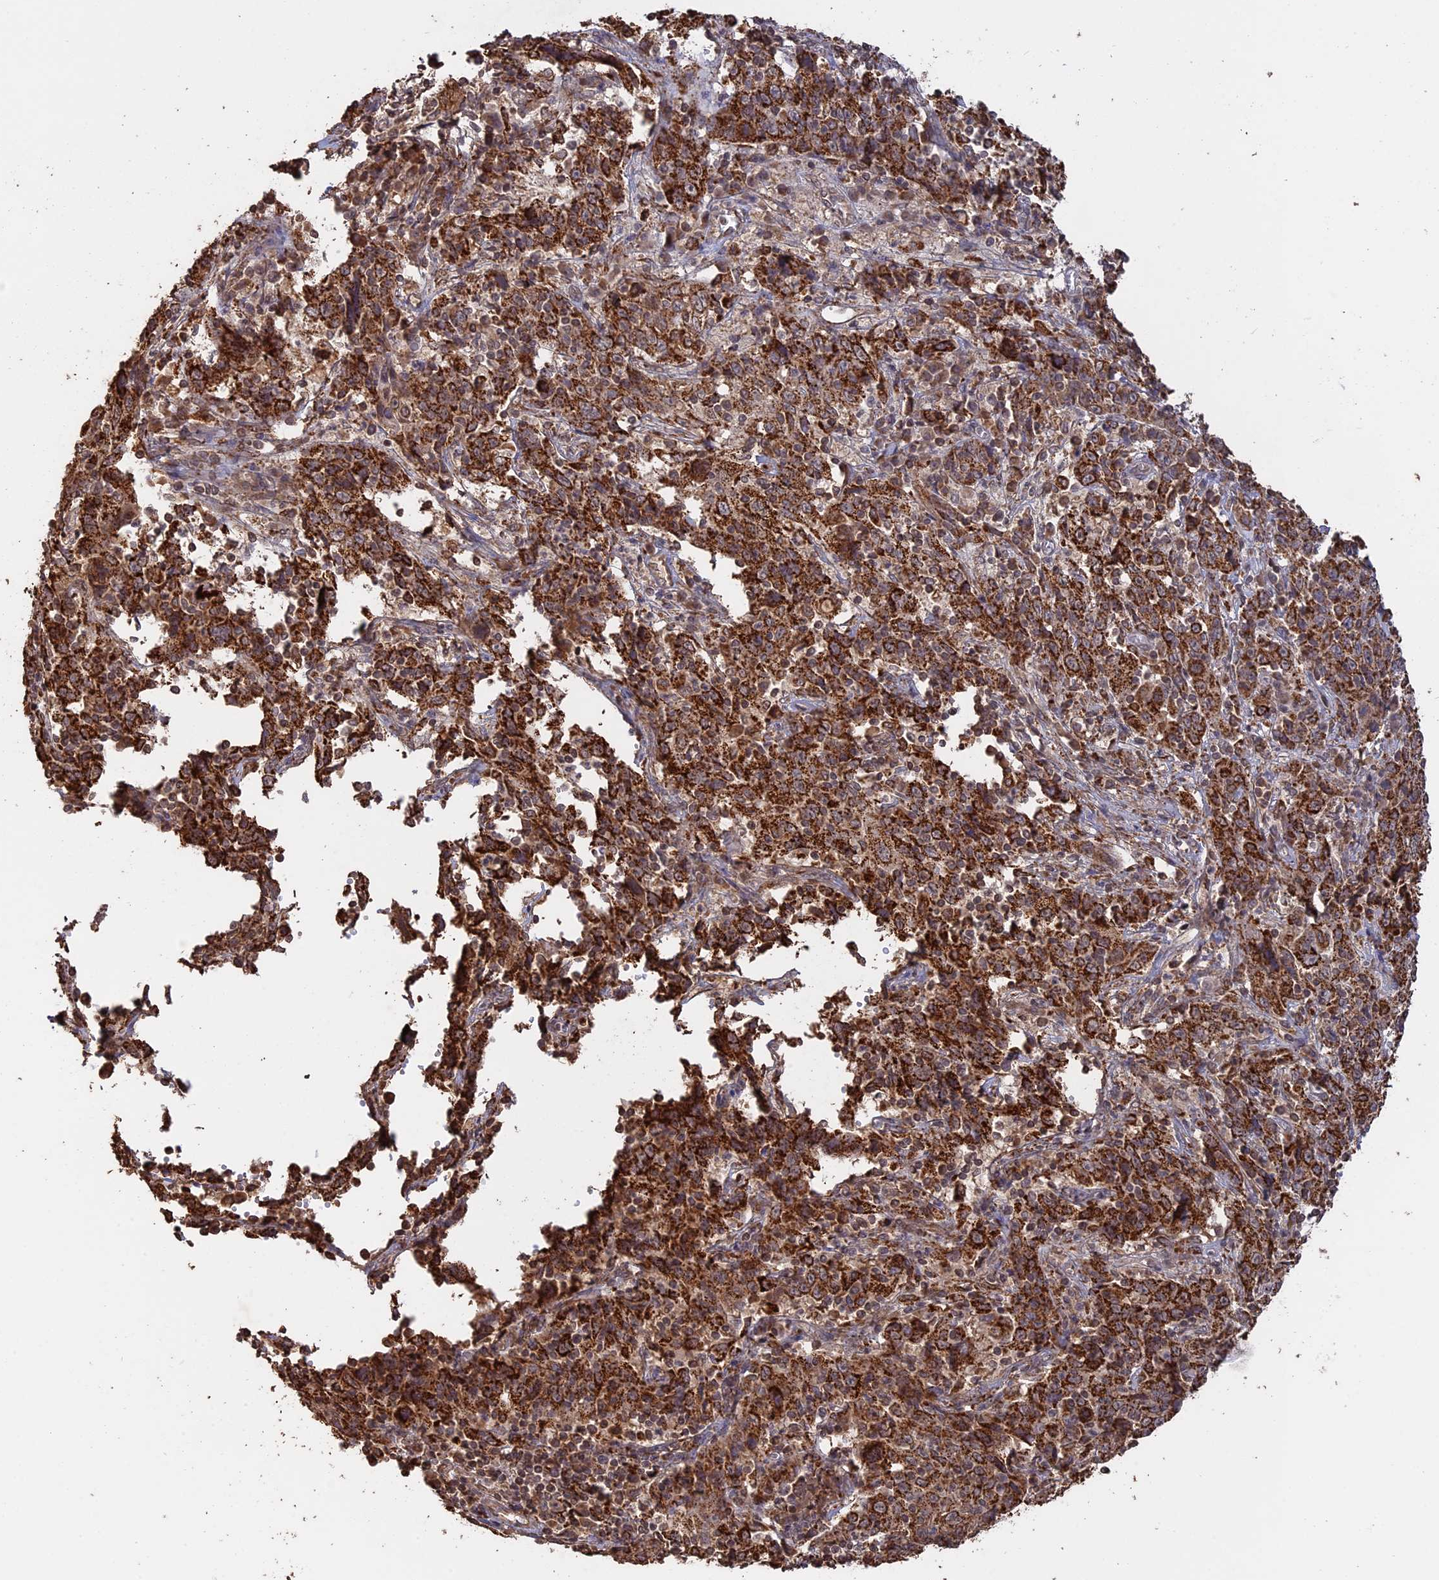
{"staining": {"intensity": "strong", "quantity": ">75%", "location": "cytoplasmic/membranous"}, "tissue": "cervical cancer", "cell_type": "Tumor cells", "image_type": "cancer", "snomed": [{"axis": "morphology", "description": "Squamous cell carcinoma, NOS"}, {"axis": "topography", "description": "Cervix"}], "caption": "This histopathology image displays squamous cell carcinoma (cervical) stained with immunohistochemistry to label a protein in brown. The cytoplasmic/membranous of tumor cells show strong positivity for the protein. Nuclei are counter-stained blue.", "gene": "FAM210B", "patient": {"sex": "female", "age": 46}}